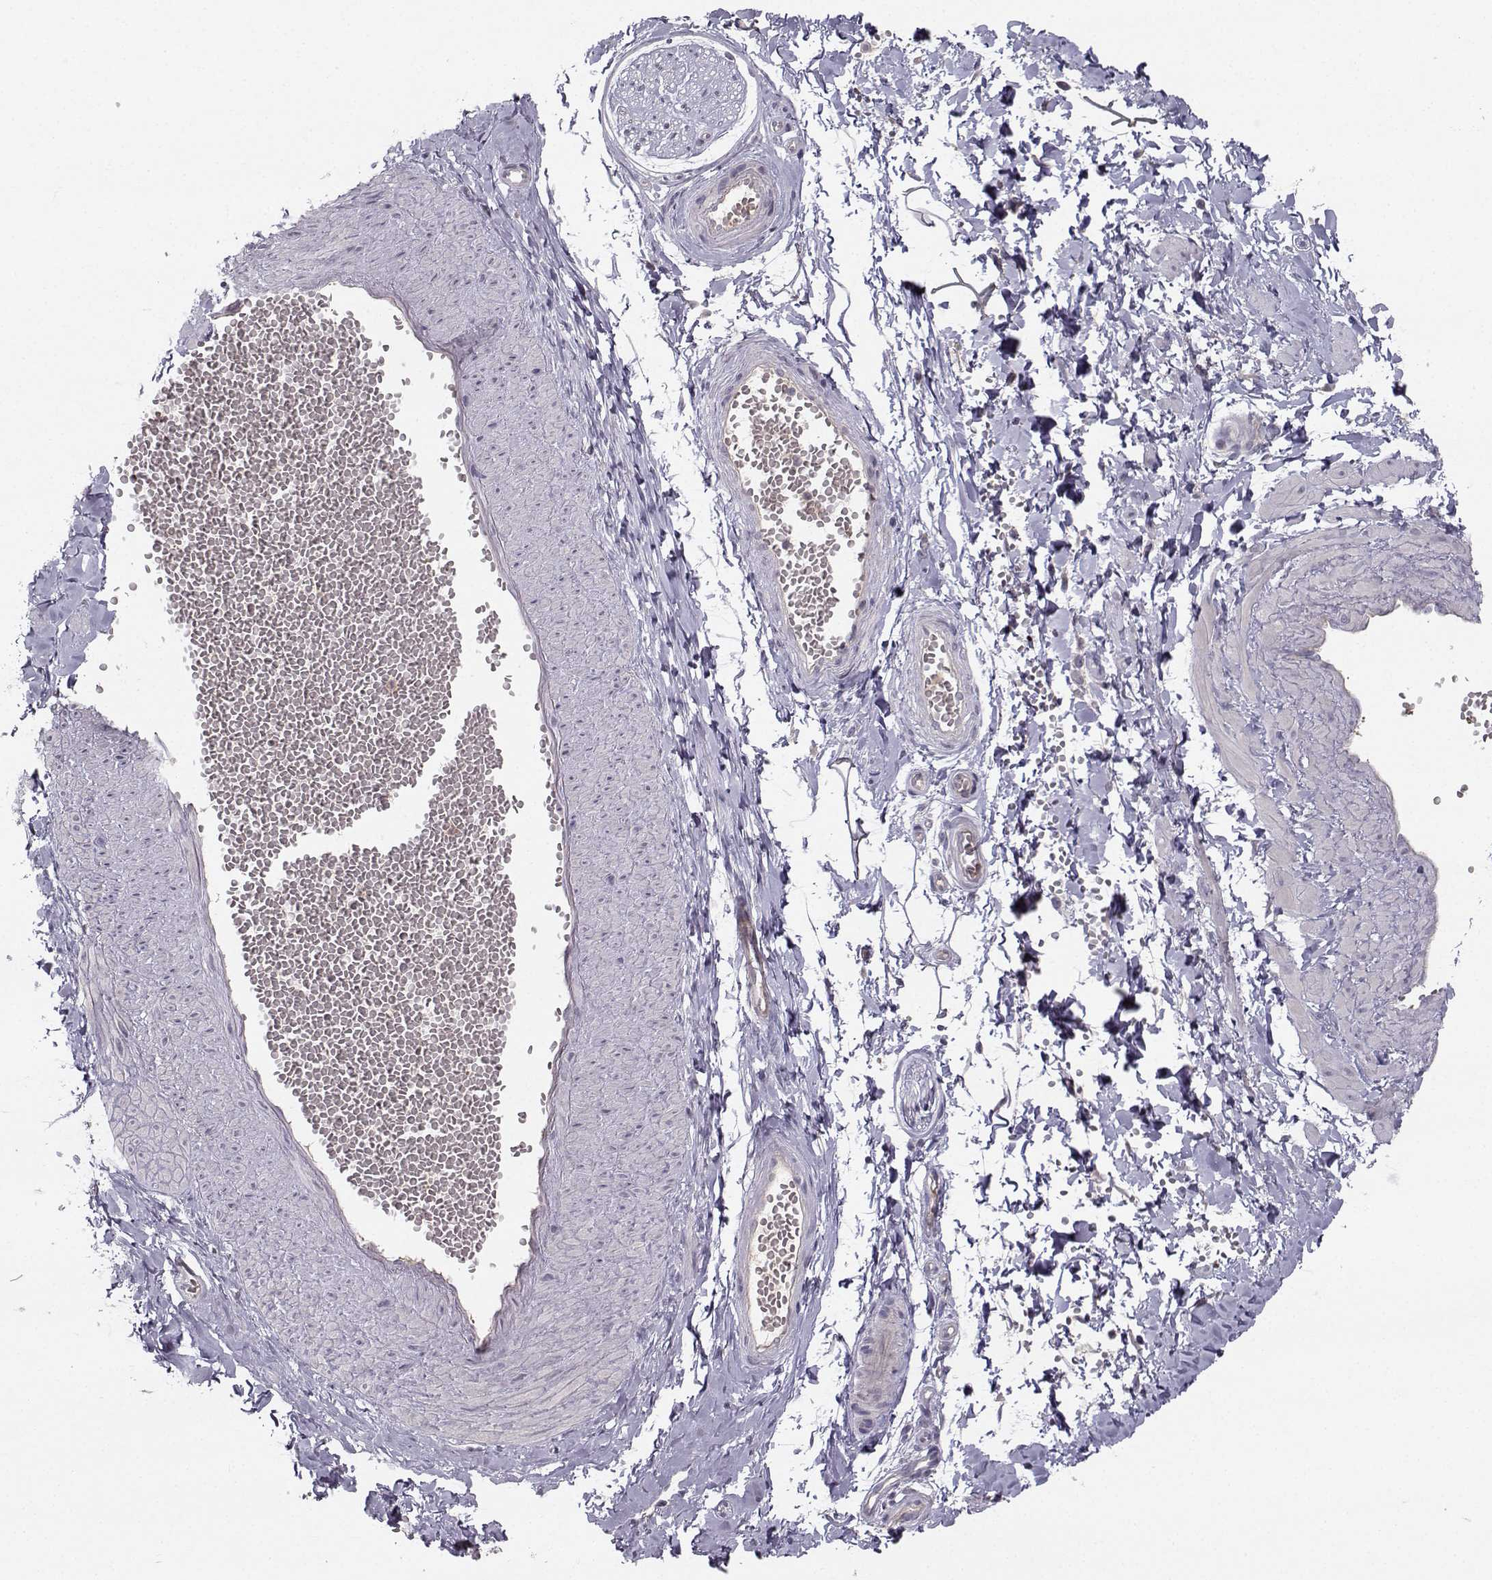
{"staining": {"intensity": "negative", "quantity": "none", "location": "none"}, "tissue": "adipose tissue", "cell_type": "Adipocytes", "image_type": "normal", "snomed": [{"axis": "morphology", "description": "Normal tissue, NOS"}, {"axis": "topography", "description": "Smooth muscle"}, {"axis": "topography", "description": "Peripheral nerve tissue"}], "caption": "DAB (3,3'-diaminobenzidine) immunohistochemical staining of benign human adipose tissue exhibits no significant positivity in adipocytes.", "gene": "OPRD1", "patient": {"sex": "male", "age": 22}}